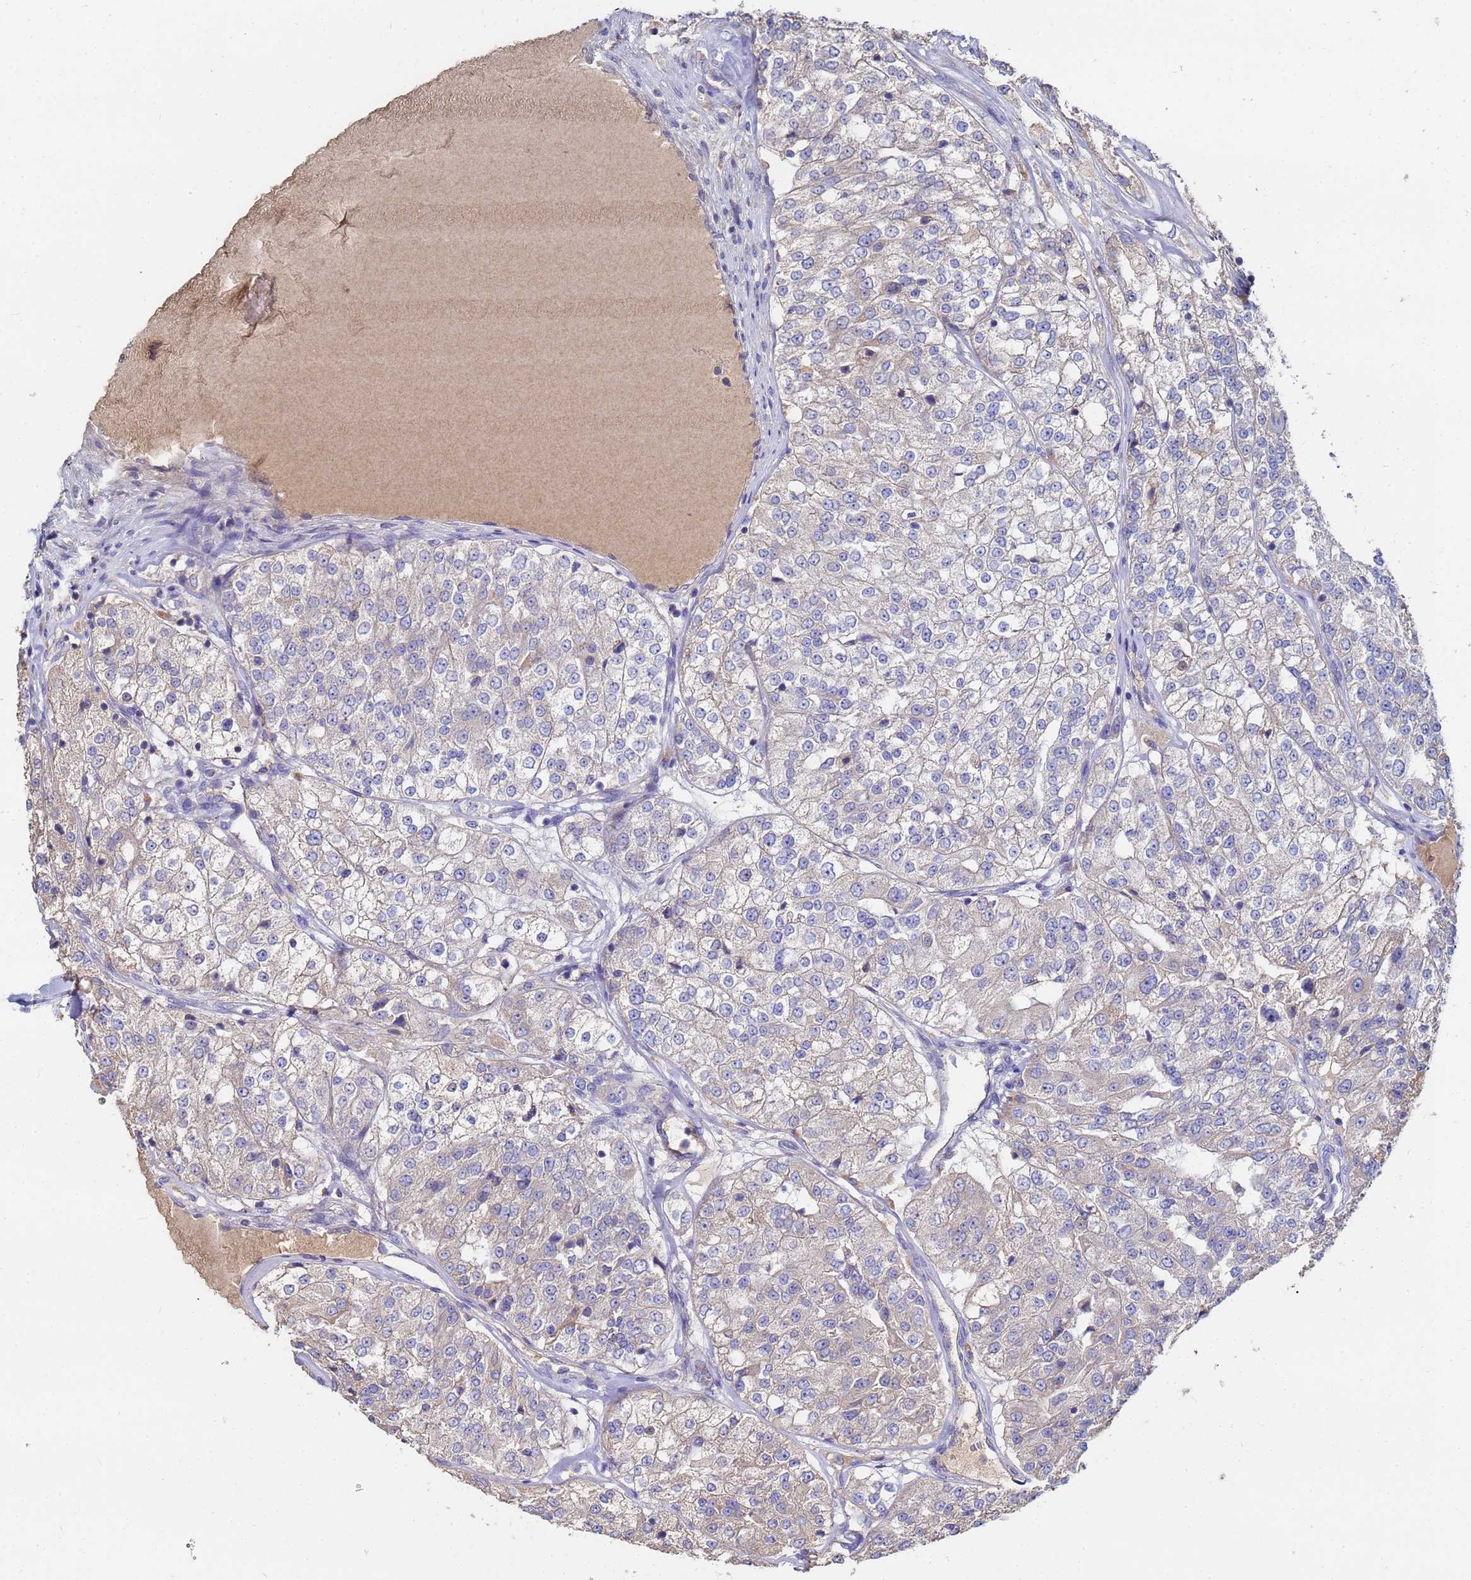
{"staining": {"intensity": "negative", "quantity": "none", "location": "none"}, "tissue": "renal cancer", "cell_type": "Tumor cells", "image_type": "cancer", "snomed": [{"axis": "morphology", "description": "Adenocarcinoma, NOS"}, {"axis": "topography", "description": "Kidney"}], "caption": "Immunohistochemistry (IHC) photomicrograph of human renal adenocarcinoma stained for a protein (brown), which exhibits no staining in tumor cells. The staining was performed using DAB to visualize the protein expression in brown, while the nuclei were stained in blue with hematoxylin (Magnification: 20x).", "gene": "TCP10L", "patient": {"sex": "female", "age": 63}}